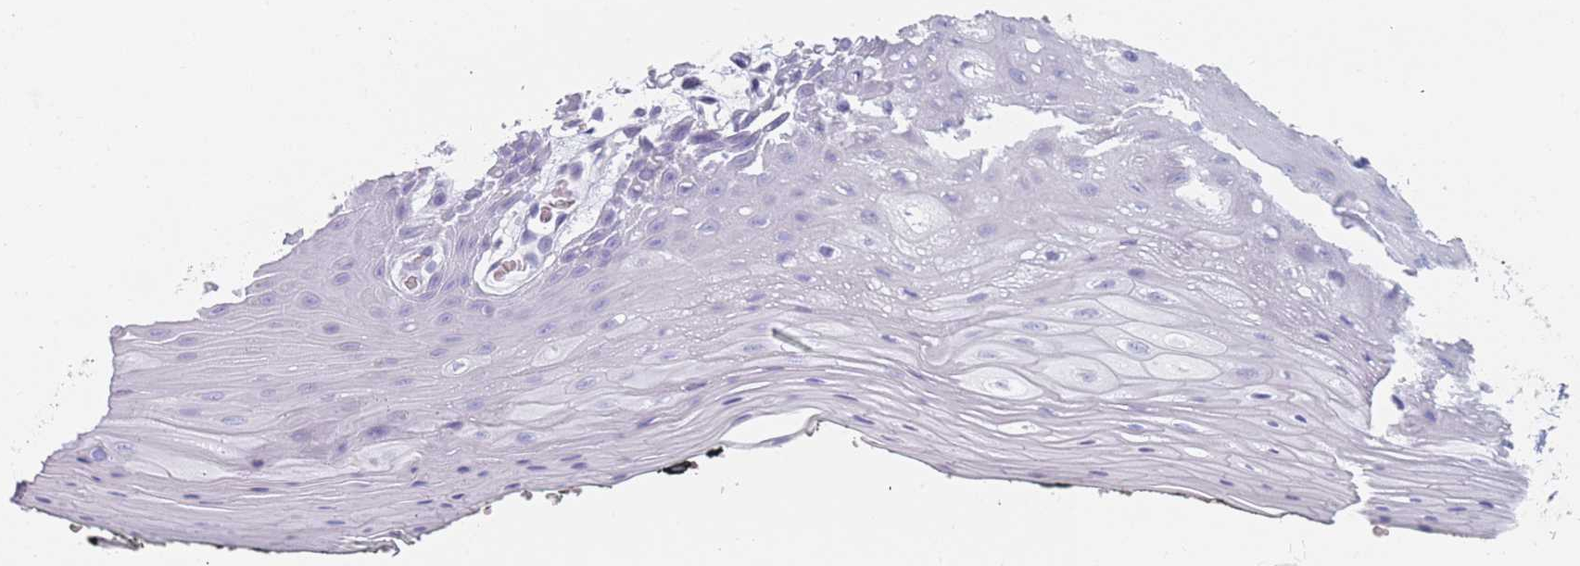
{"staining": {"intensity": "negative", "quantity": "none", "location": "none"}, "tissue": "oral mucosa", "cell_type": "Squamous epithelial cells", "image_type": "normal", "snomed": [{"axis": "morphology", "description": "Normal tissue, NOS"}, {"axis": "topography", "description": "Oral tissue"}, {"axis": "topography", "description": "Tounge, NOS"}], "caption": "Squamous epithelial cells show no significant positivity in normal oral mucosa. (DAB immunohistochemistry (IHC) visualized using brightfield microscopy, high magnification).", "gene": "OR5D16", "patient": {"sex": "female", "age": 59}}